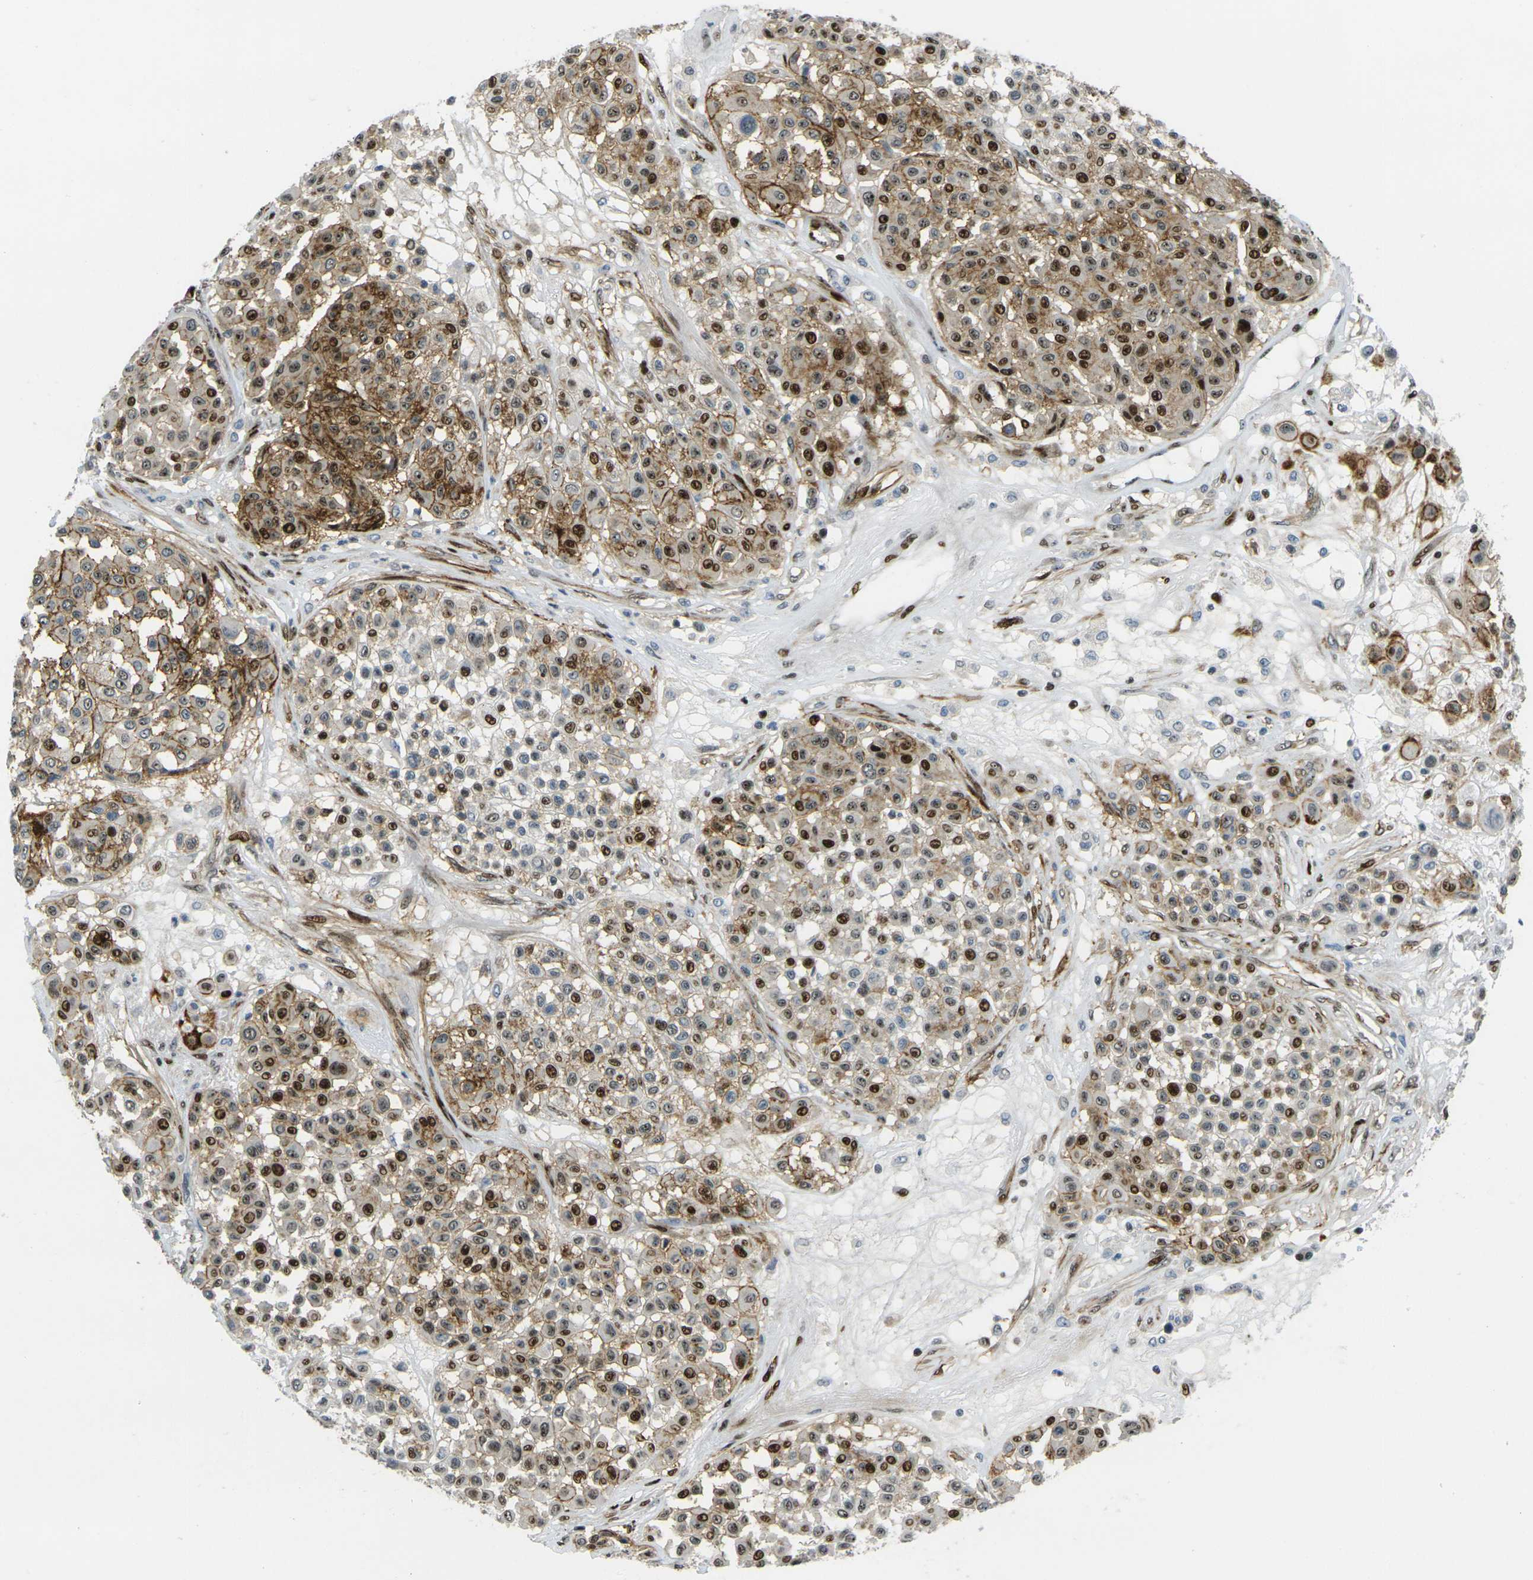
{"staining": {"intensity": "strong", "quantity": ">75%", "location": "cytoplasmic/membranous,nuclear"}, "tissue": "melanoma", "cell_type": "Tumor cells", "image_type": "cancer", "snomed": [{"axis": "morphology", "description": "Malignant melanoma, Metastatic site"}, {"axis": "topography", "description": "Soft tissue"}], "caption": "Tumor cells reveal strong cytoplasmic/membranous and nuclear staining in approximately >75% of cells in malignant melanoma (metastatic site).", "gene": "UBE2C", "patient": {"sex": "male", "age": 41}}